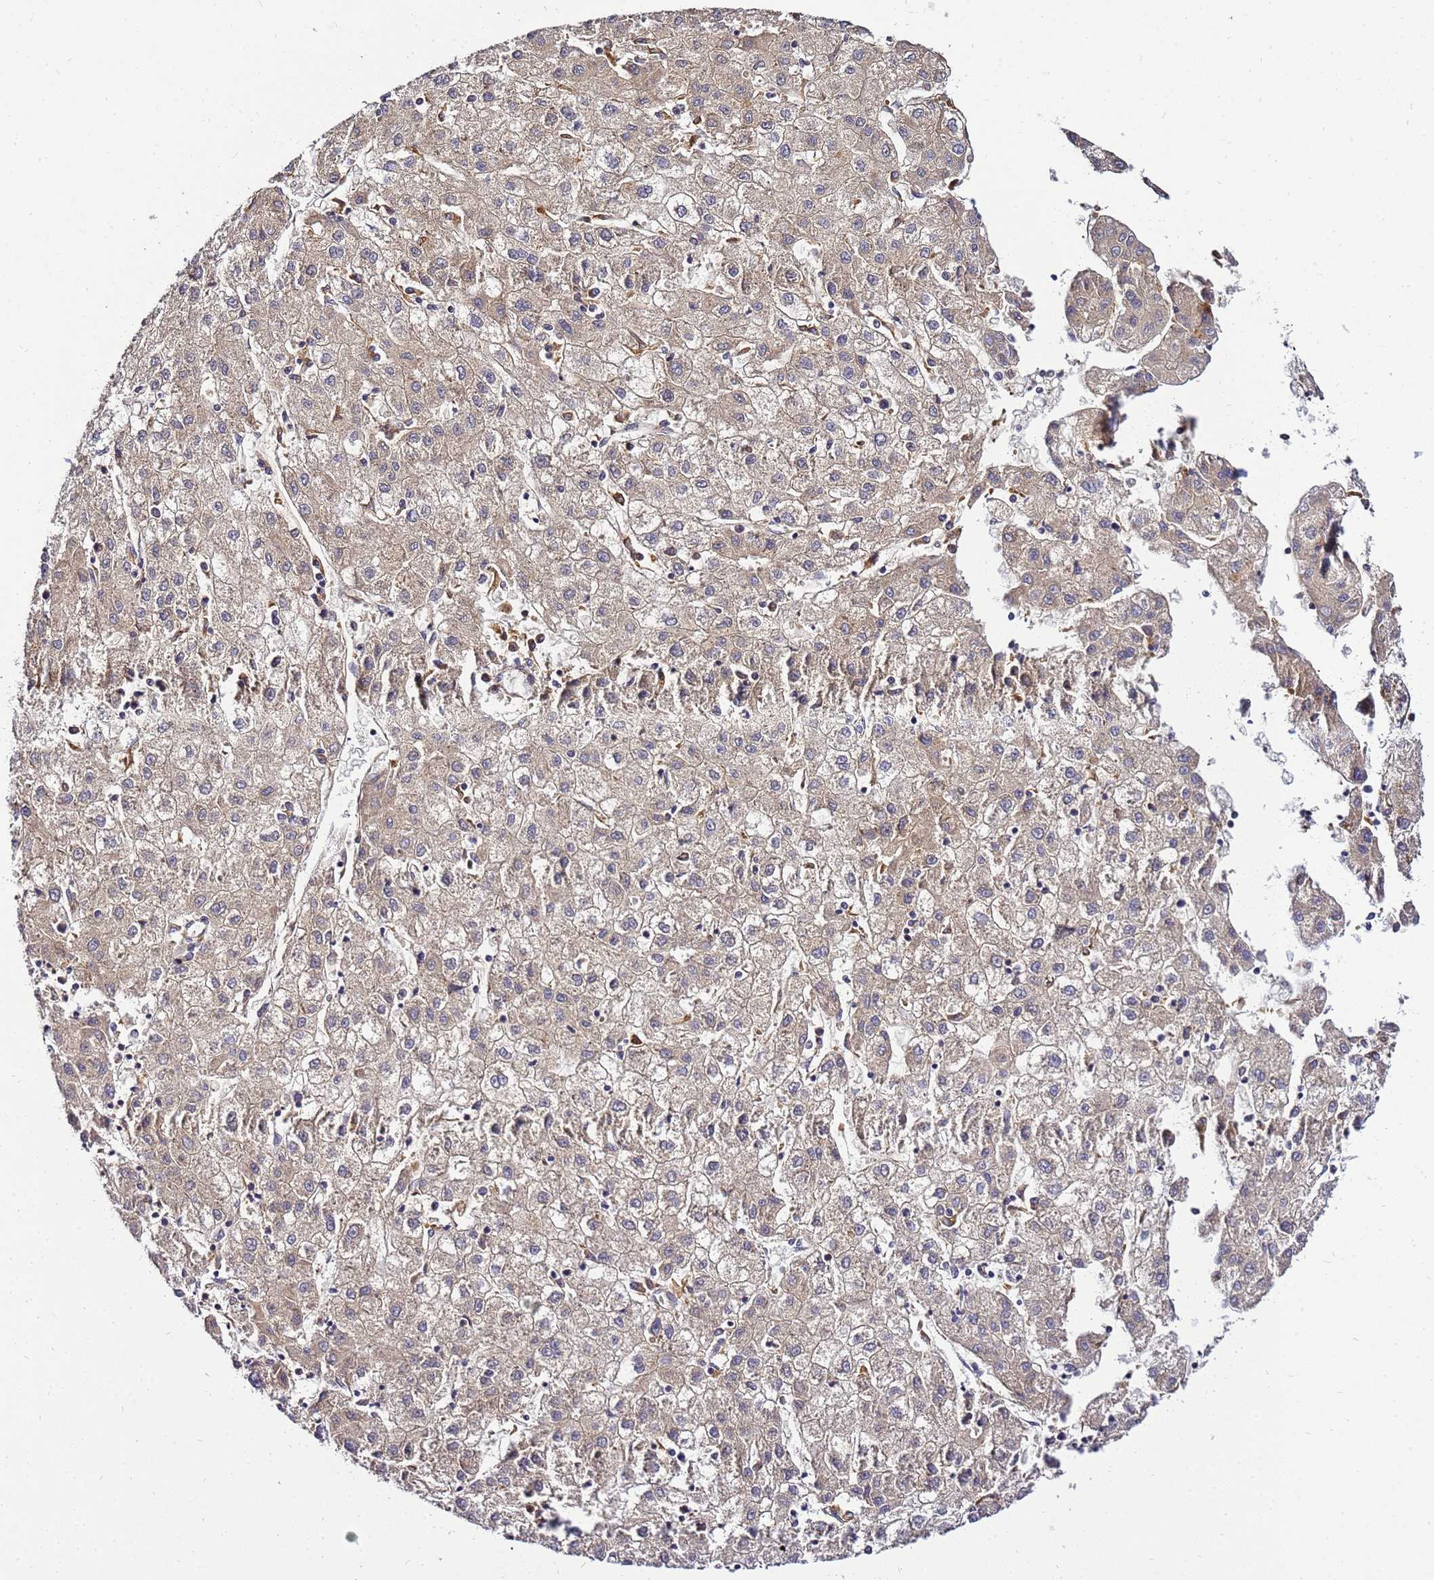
{"staining": {"intensity": "weak", "quantity": ">75%", "location": "cytoplasmic/membranous"}, "tissue": "liver cancer", "cell_type": "Tumor cells", "image_type": "cancer", "snomed": [{"axis": "morphology", "description": "Carcinoma, Hepatocellular, NOS"}, {"axis": "topography", "description": "Liver"}], "caption": "Liver hepatocellular carcinoma stained with a protein marker displays weak staining in tumor cells.", "gene": "ADPGK", "patient": {"sex": "male", "age": 72}}